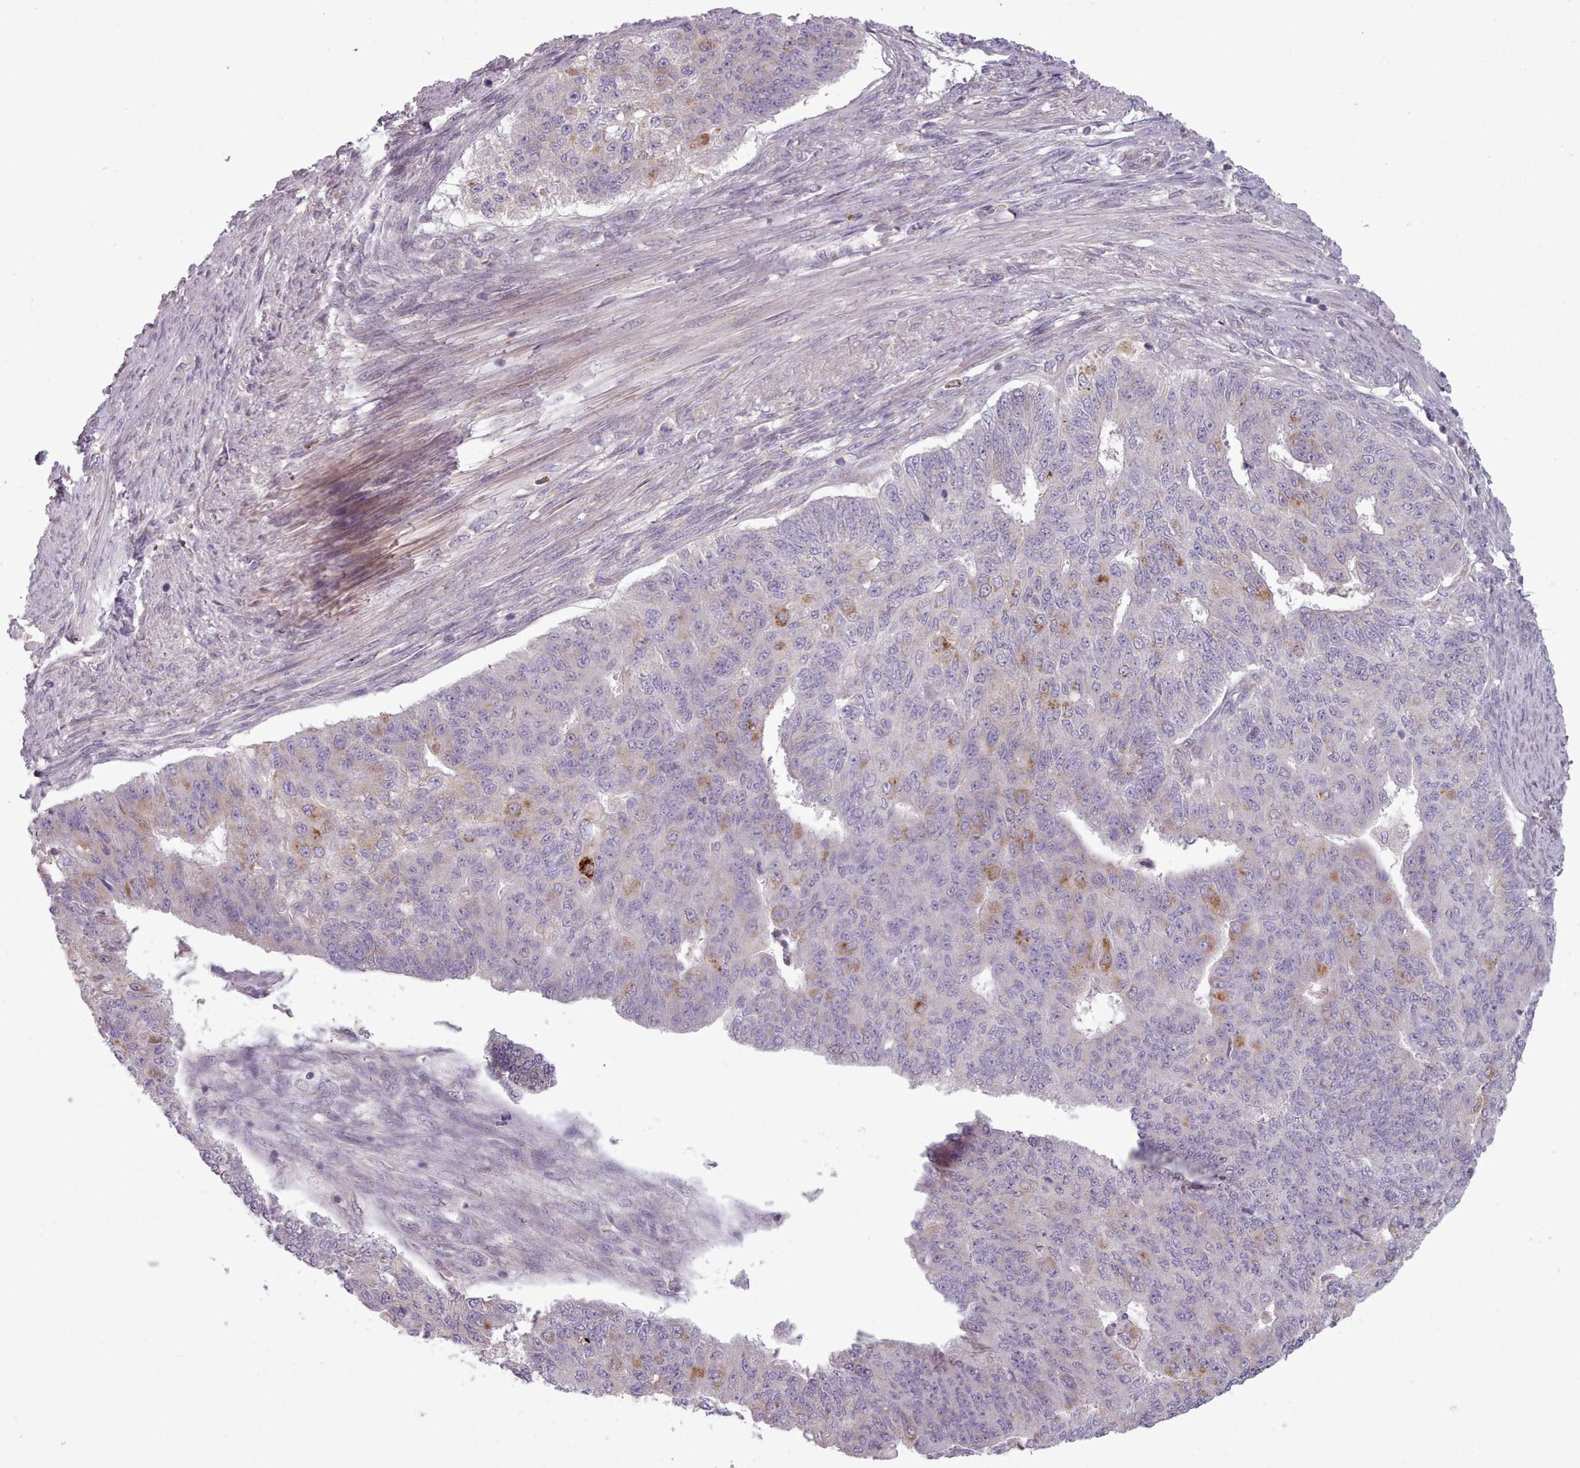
{"staining": {"intensity": "moderate", "quantity": "<25%", "location": "cytoplasmic/membranous"}, "tissue": "endometrial cancer", "cell_type": "Tumor cells", "image_type": "cancer", "snomed": [{"axis": "morphology", "description": "Adenocarcinoma, NOS"}, {"axis": "topography", "description": "Endometrium"}], "caption": "This histopathology image demonstrates IHC staining of human endometrial cancer (adenocarcinoma), with low moderate cytoplasmic/membranous positivity in about <25% of tumor cells.", "gene": "LAPTM5", "patient": {"sex": "female", "age": 32}}